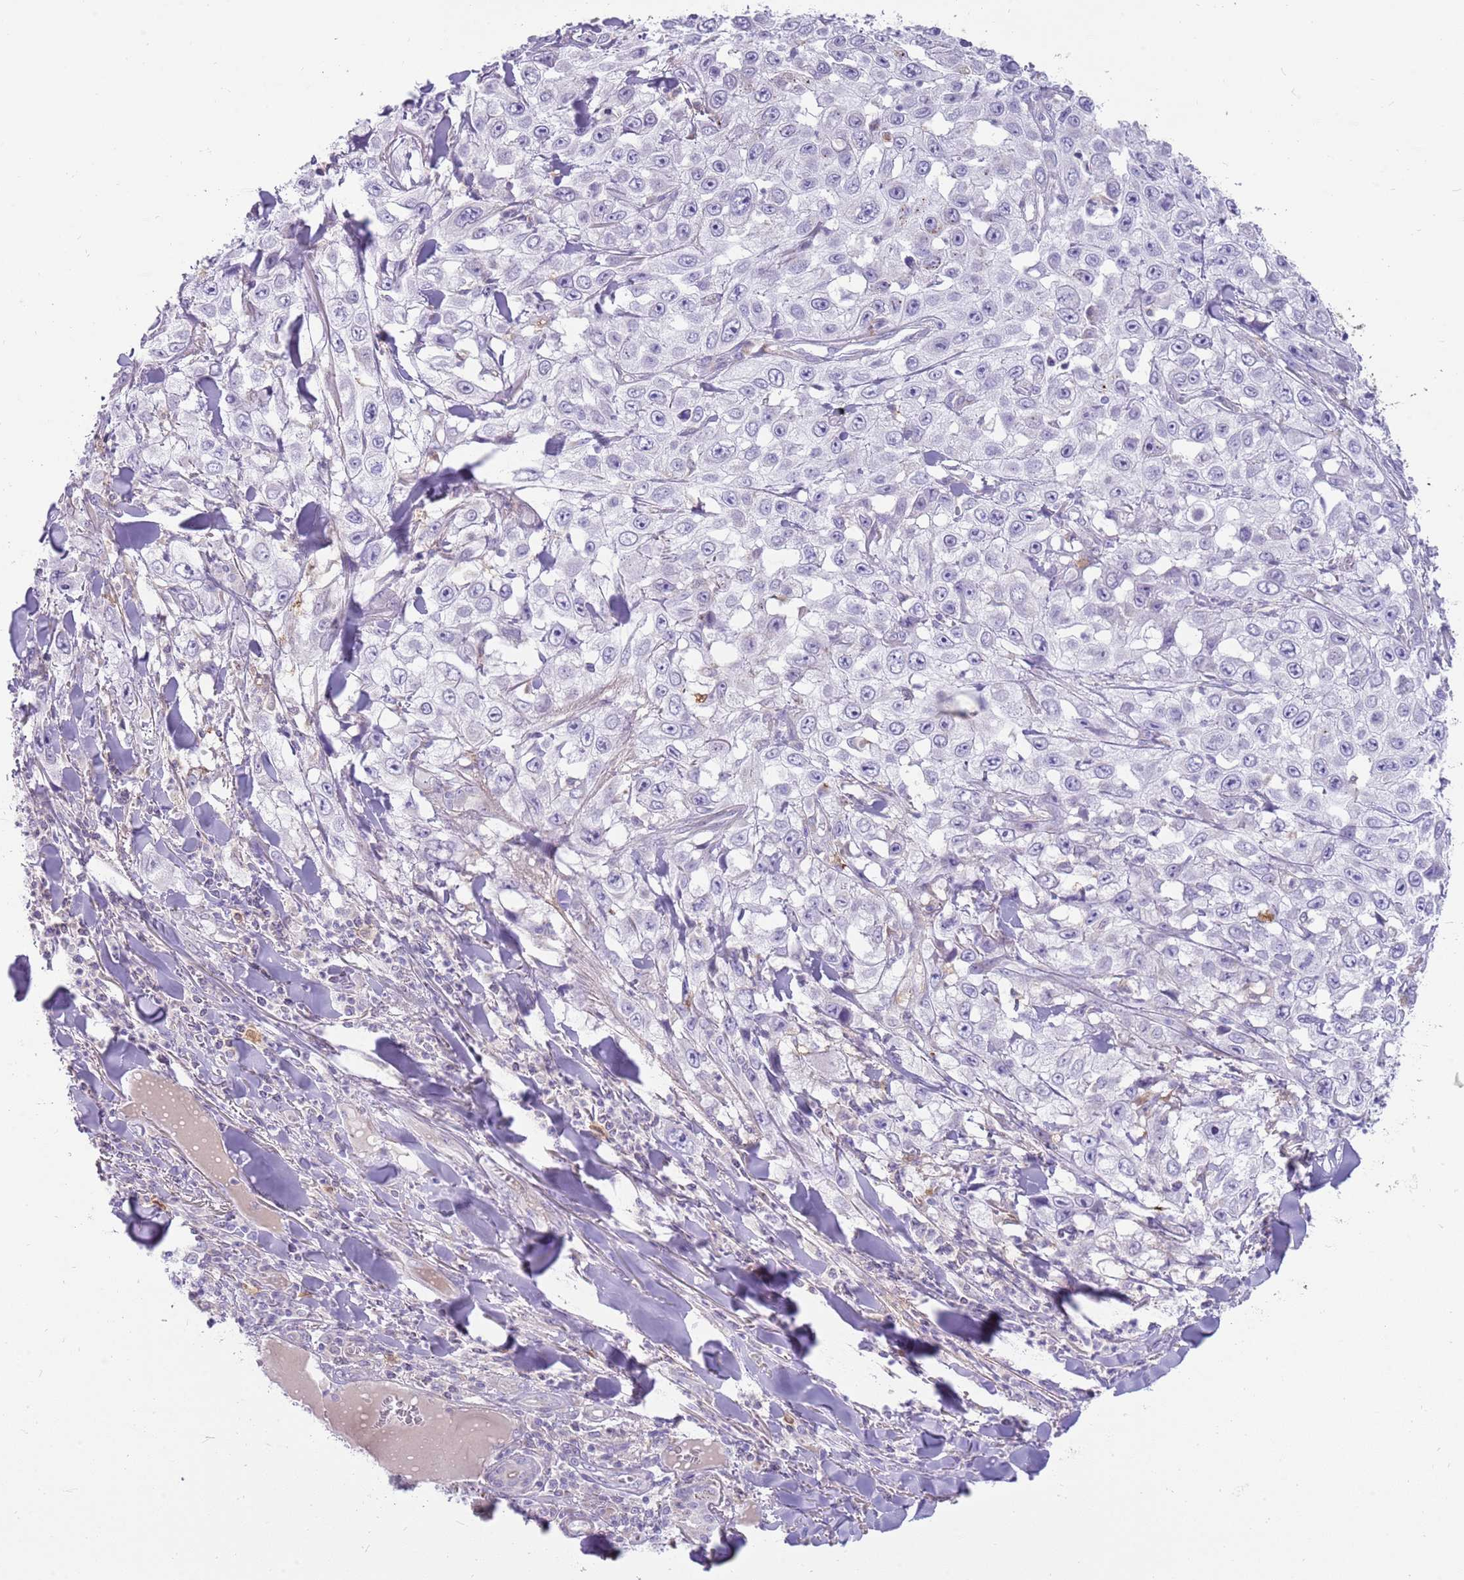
{"staining": {"intensity": "negative", "quantity": "none", "location": "none"}, "tissue": "skin cancer", "cell_type": "Tumor cells", "image_type": "cancer", "snomed": [{"axis": "morphology", "description": "Squamous cell carcinoma, NOS"}, {"axis": "topography", "description": "Skin"}], "caption": "Immunohistochemical staining of squamous cell carcinoma (skin) demonstrates no significant expression in tumor cells.", "gene": "DIPK1C", "patient": {"sex": "male", "age": 82}}